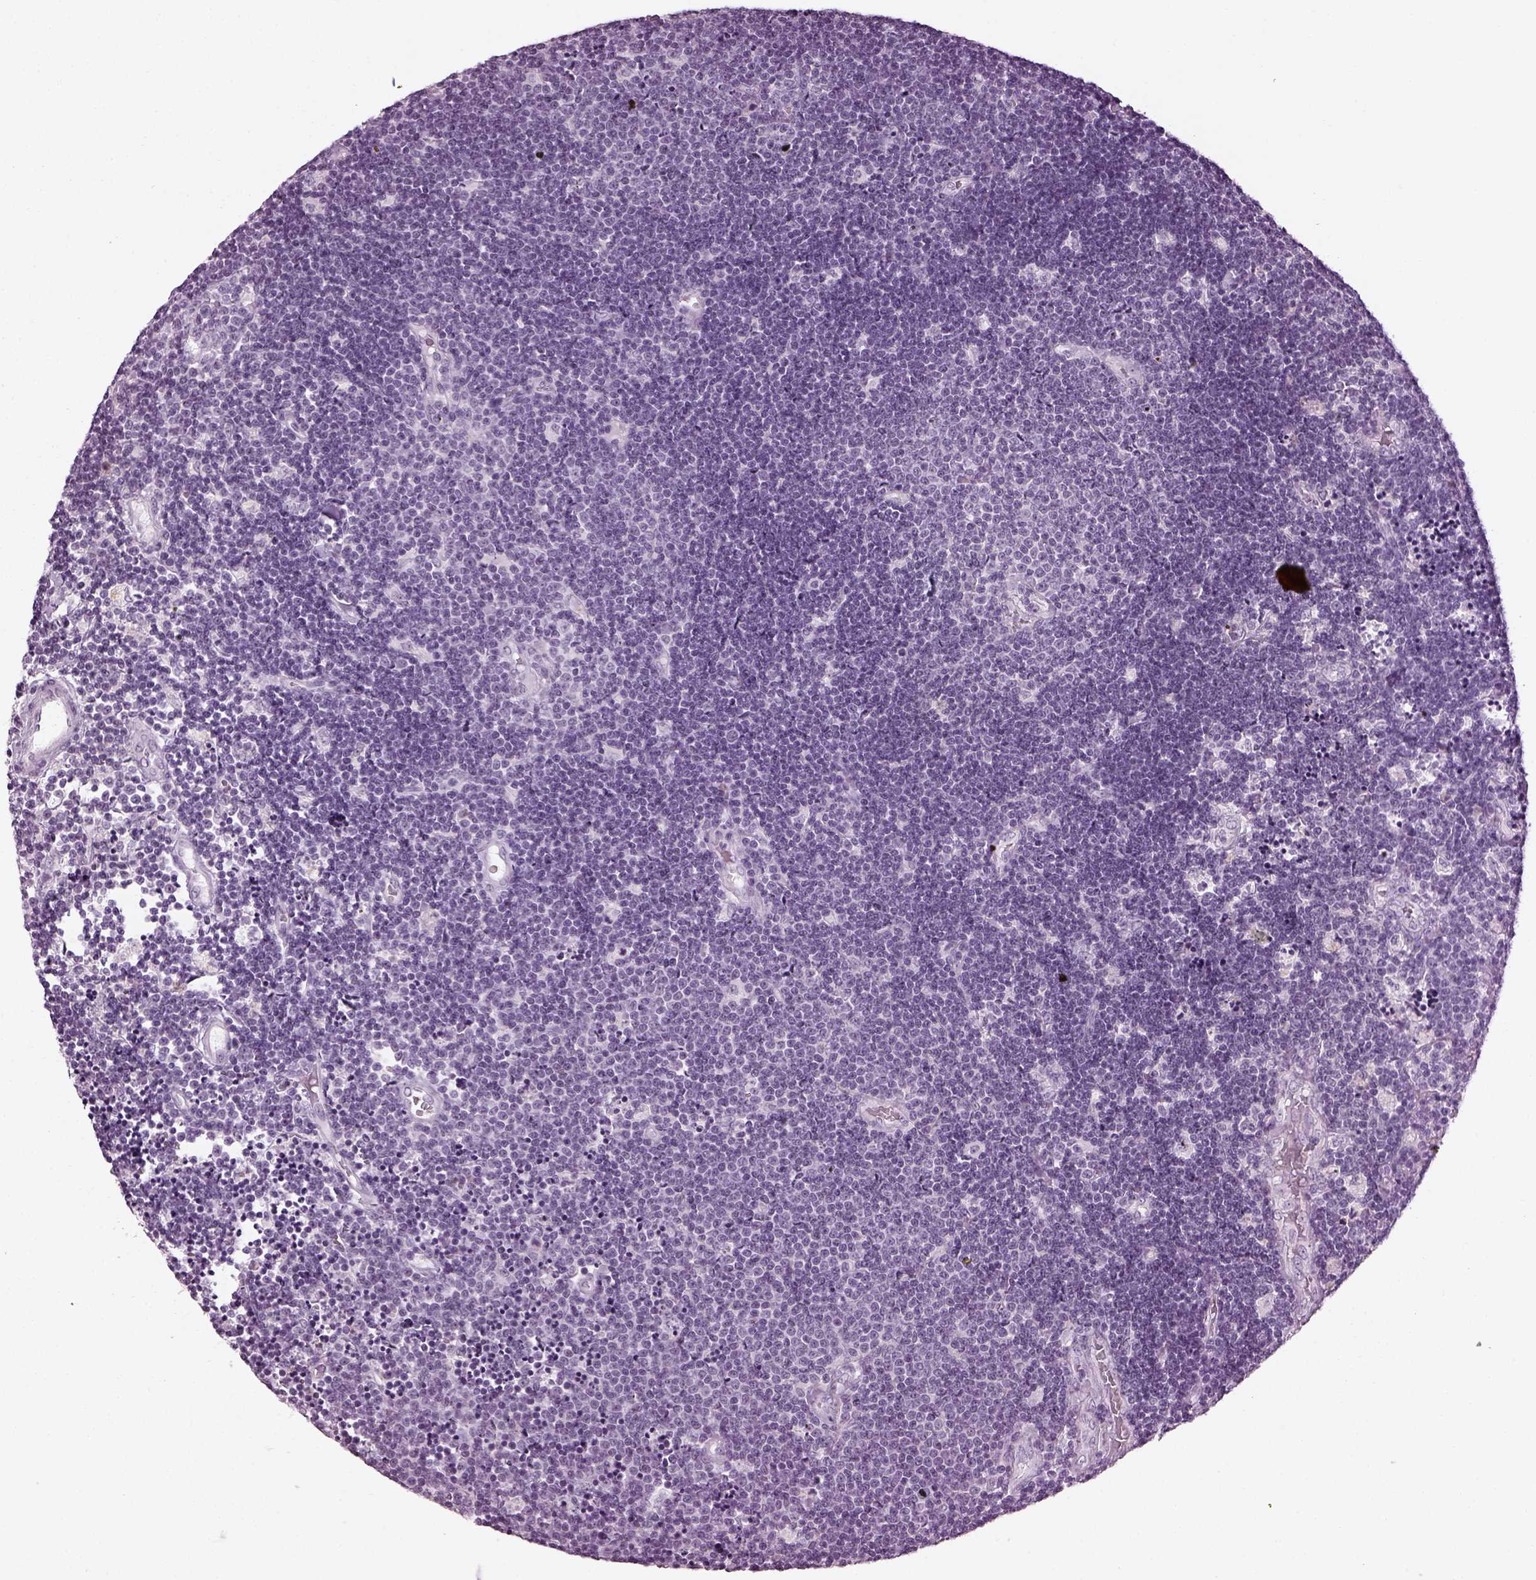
{"staining": {"intensity": "negative", "quantity": "none", "location": "none"}, "tissue": "lymphoma", "cell_type": "Tumor cells", "image_type": "cancer", "snomed": [{"axis": "morphology", "description": "Malignant lymphoma, non-Hodgkin's type, Low grade"}, {"axis": "topography", "description": "Brain"}], "caption": "Protein analysis of lymphoma reveals no significant expression in tumor cells.", "gene": "ADGRG2", "patient": {"sex": "female", "age": 66}}